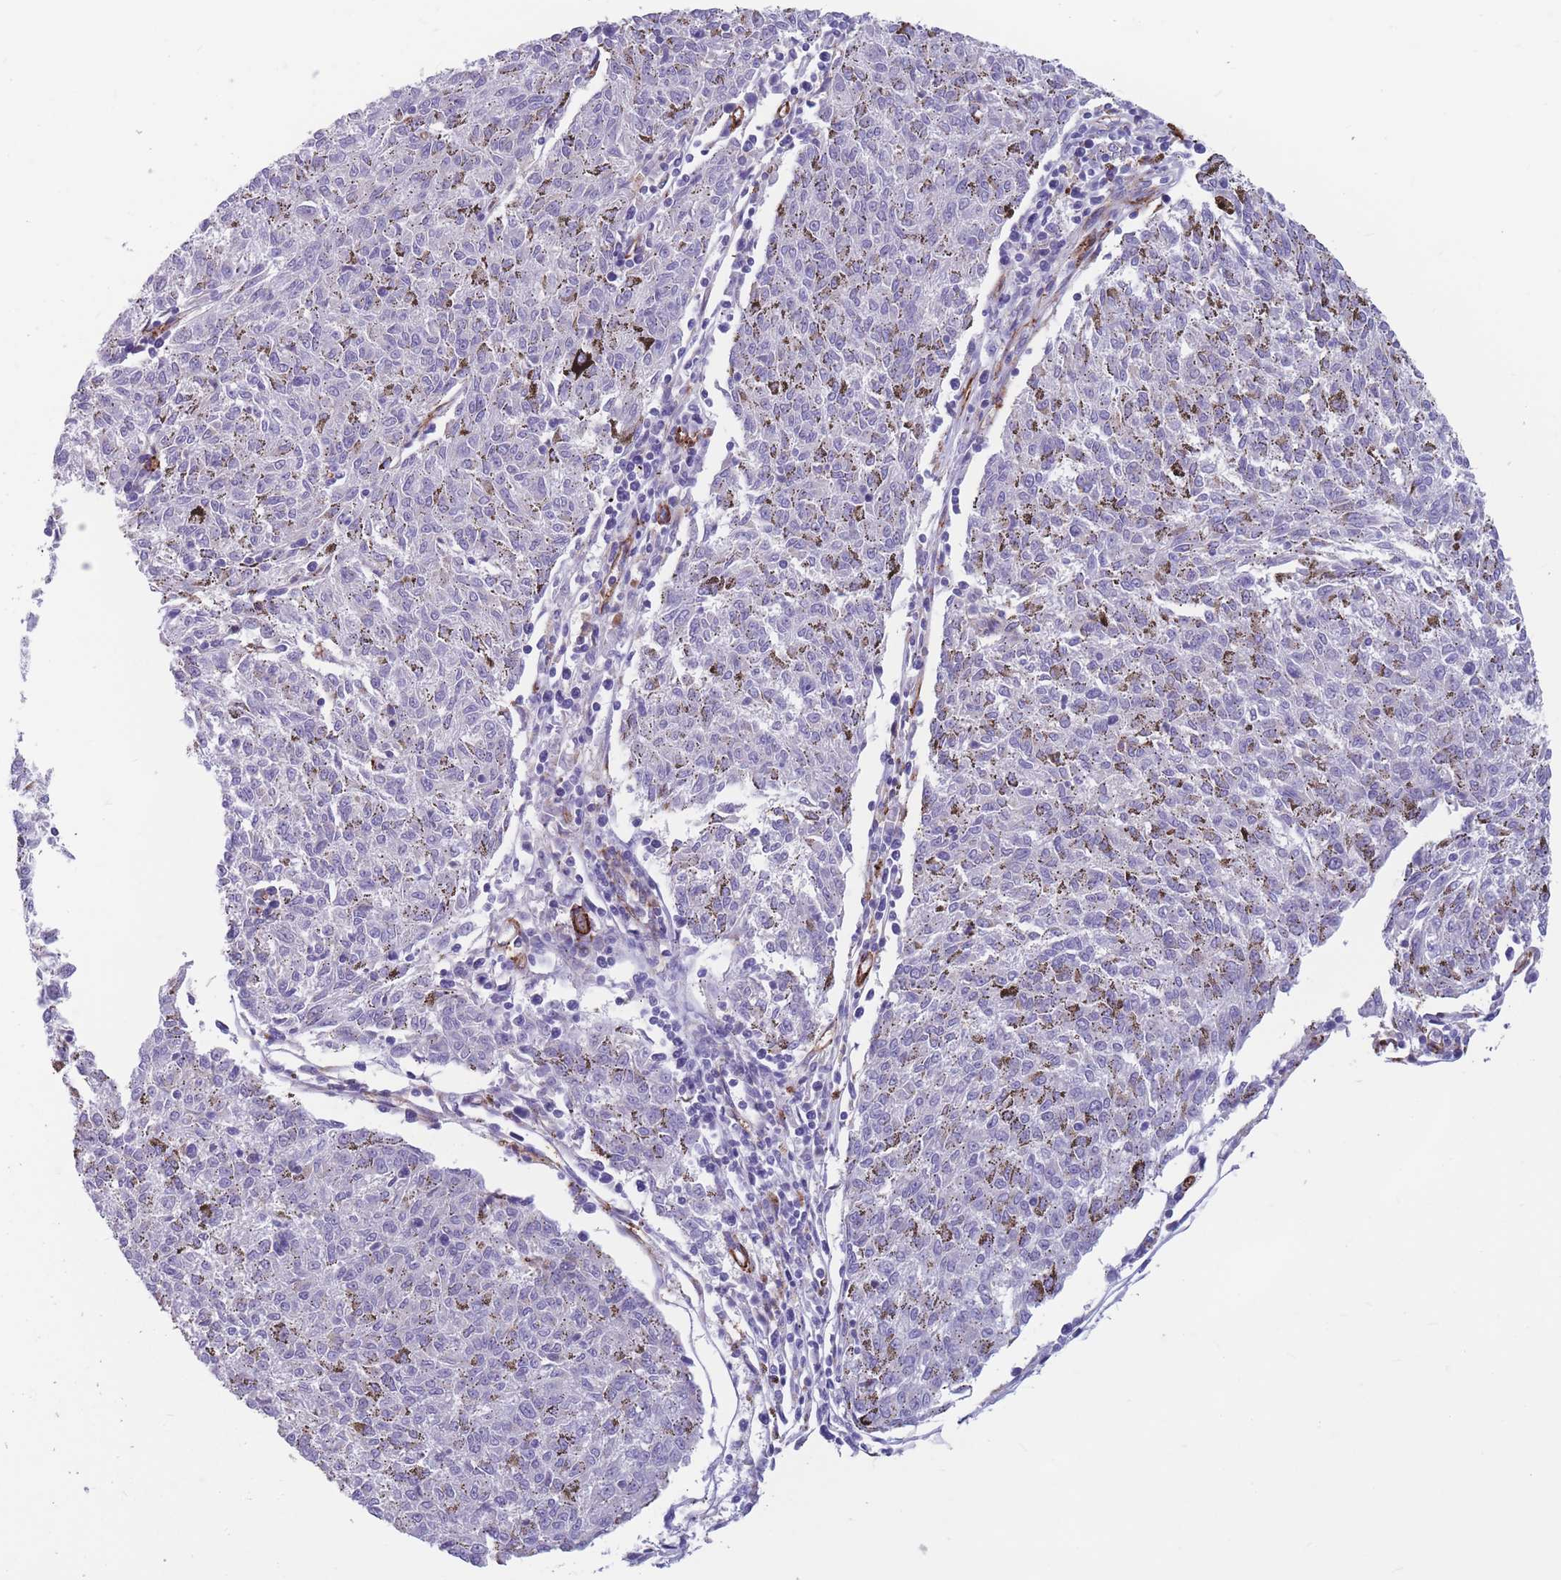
{"staining": {"intensity": "negative", "quantity": "none", "location": "none"}, "tissue": "melanoma", "cell_type": "Tumor cells", "image_type": "cancer", "snomed": [{"axis": "morphology", "description": "Malignant melanoma, NOS"}, {"axis": "topography", "description": "Skin"}], "caption": "Tumor cells are negative for brown protein staining in melanoma. (Stains: DAB (3,3'-diaminobenzidine) immunohistochemistry with hematoxylin counter stain, Microscopy: brightfield microscopy at high magnification).", "gene": "DPYD", "patient": {"sex": "female", "age": 72}}